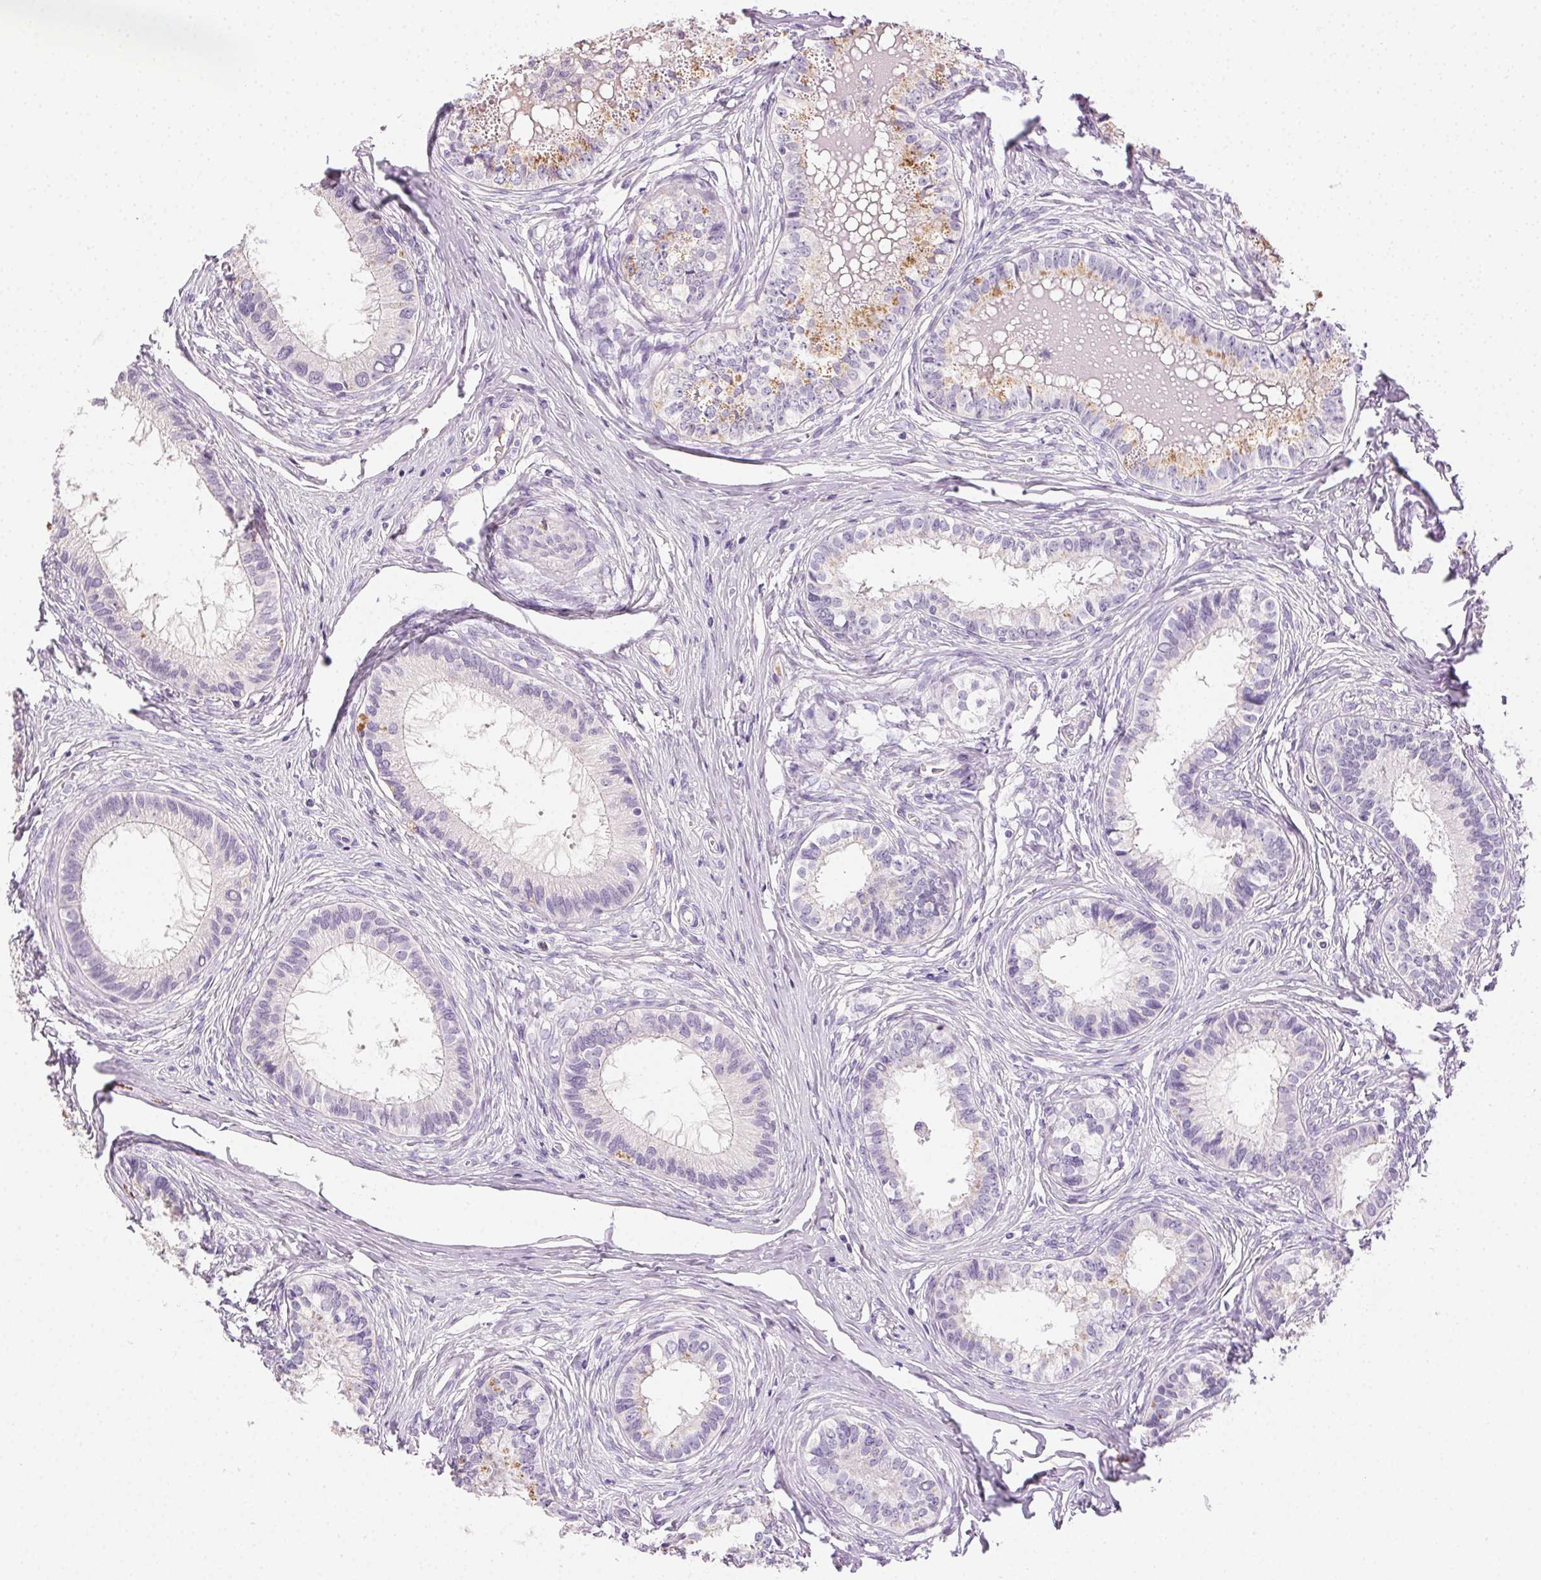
{"staining": {"intensity": "weak", "quantity": "<25%", "location": "cytoplasmic/membranous"}, "tissue": "epididymis", "cell_type": "Glandular cells", "image_type": "normal", "snomed": [{"axis": "morphology", "description": "Normal tissue, NOS"}, {"axis": "topography", "description": "Epididymis"}], "caption": "Glandular cells are negative for brown protein staining in unremarkable epididymis. (Brightfield microscopy of DAB immunohistochemistry at high magnification).", "gene": "BPIFB2", "patient": {"sex": "male", "age": 34}}